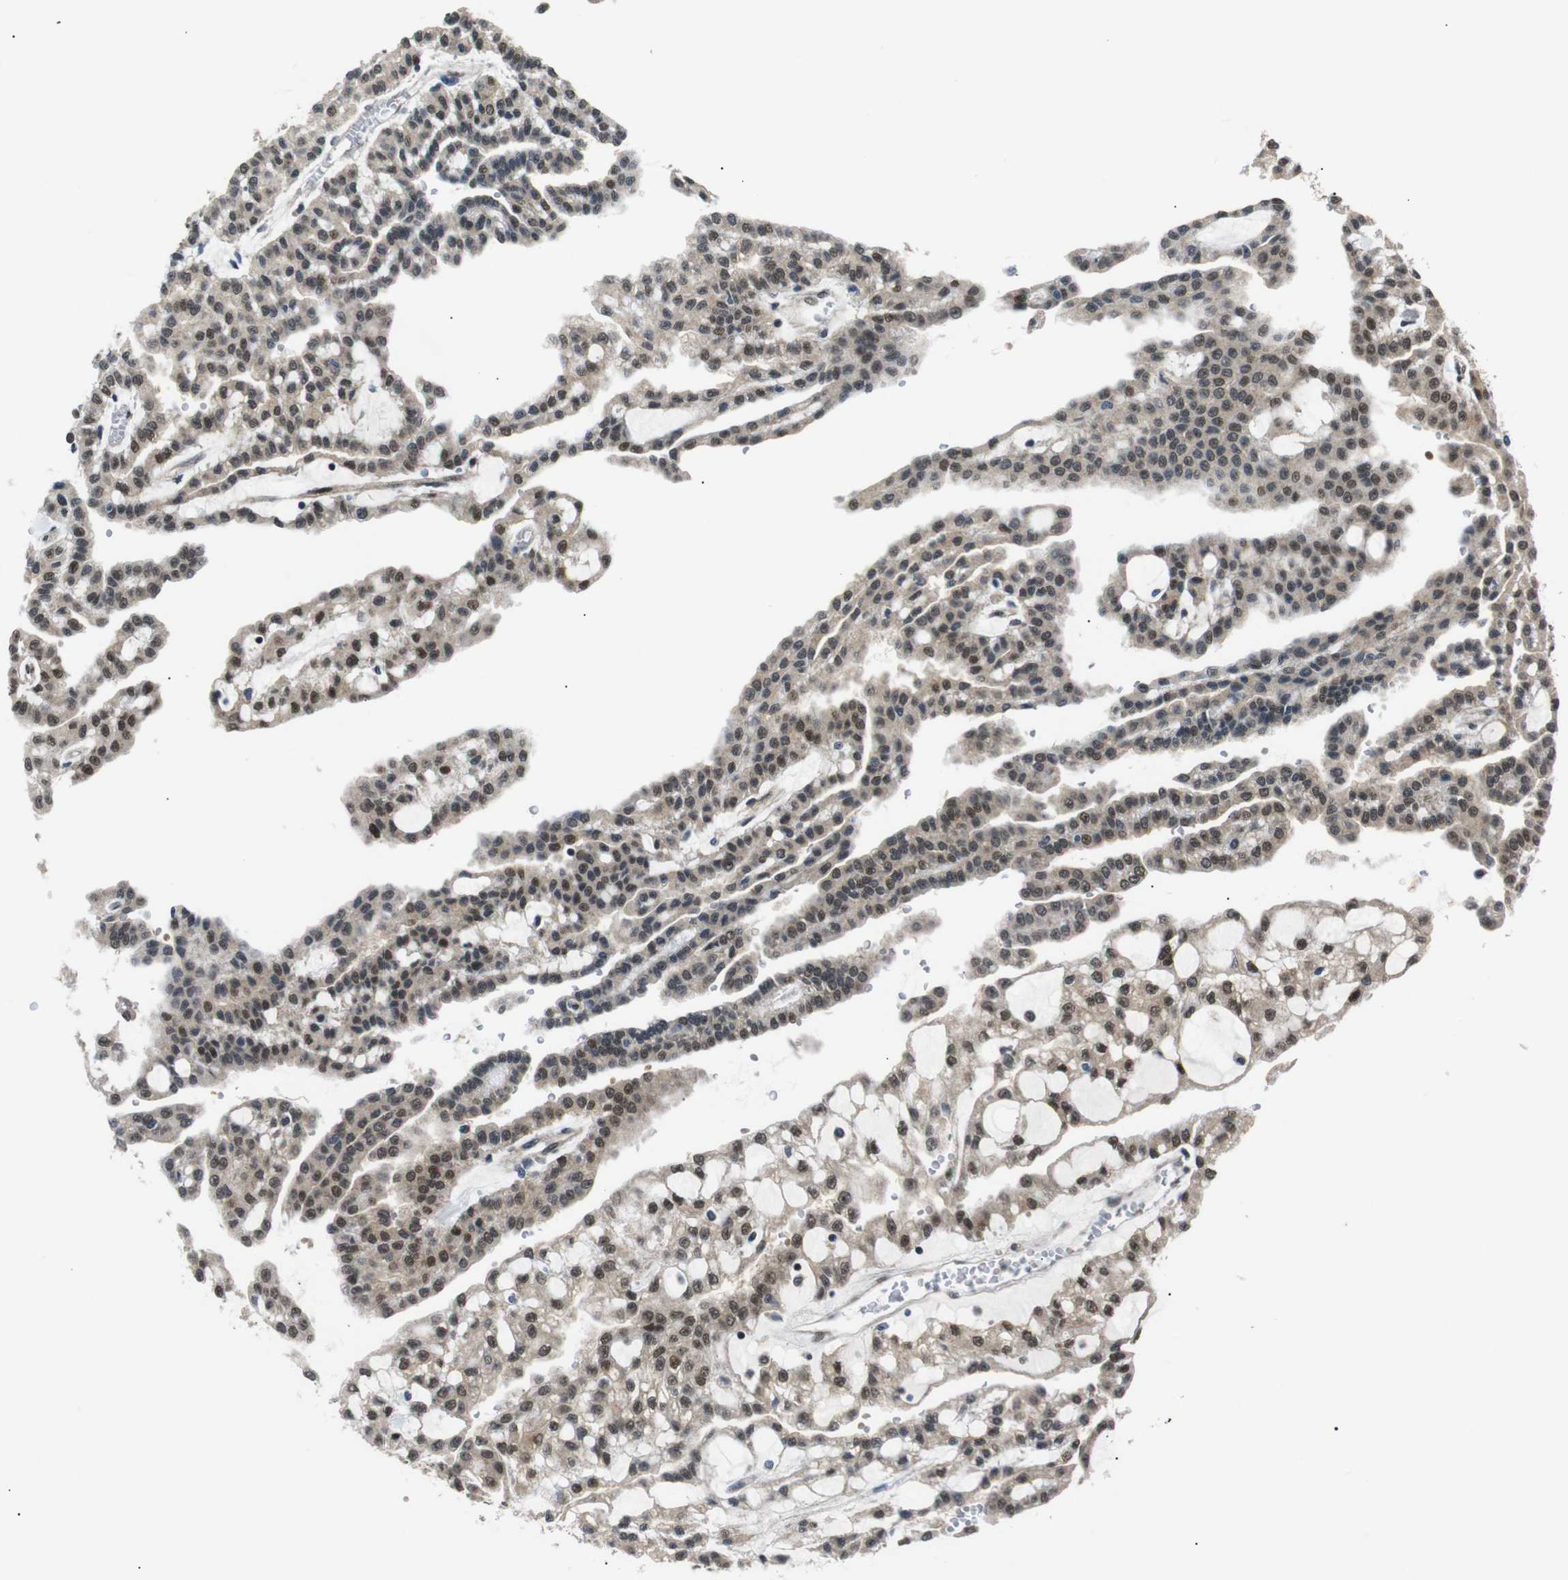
{"staining": {"intensity": "moderate", "quantity": ">75%", "location": "cytoplasmic/membranous,nuclear"}, "tissue": "renal cancer", "cell_type": "Tumor cells", "image_type": "cancer", "snomed": [{"axis": "morphology", "description": "Adenocarcinoma, NOS"}, {"axis": "topography", "description": "Kidney"}], "caption": "Immunohistochemistry (IHC) staining of renal adenocarcinoma, which demonstrates medium levels of moderate cytoplasmic/membranous and nuclear positivity in about >75% of tumor cells indicating moderate cytoplasmic/membranous and nuclear protein positivity. The staining was performed using DAB (brown) for protein detection and nuclei were counterstained in hematoxylin (blue).", "gene": "SKP1", "patient": {"sex": "male", "age": 63}}